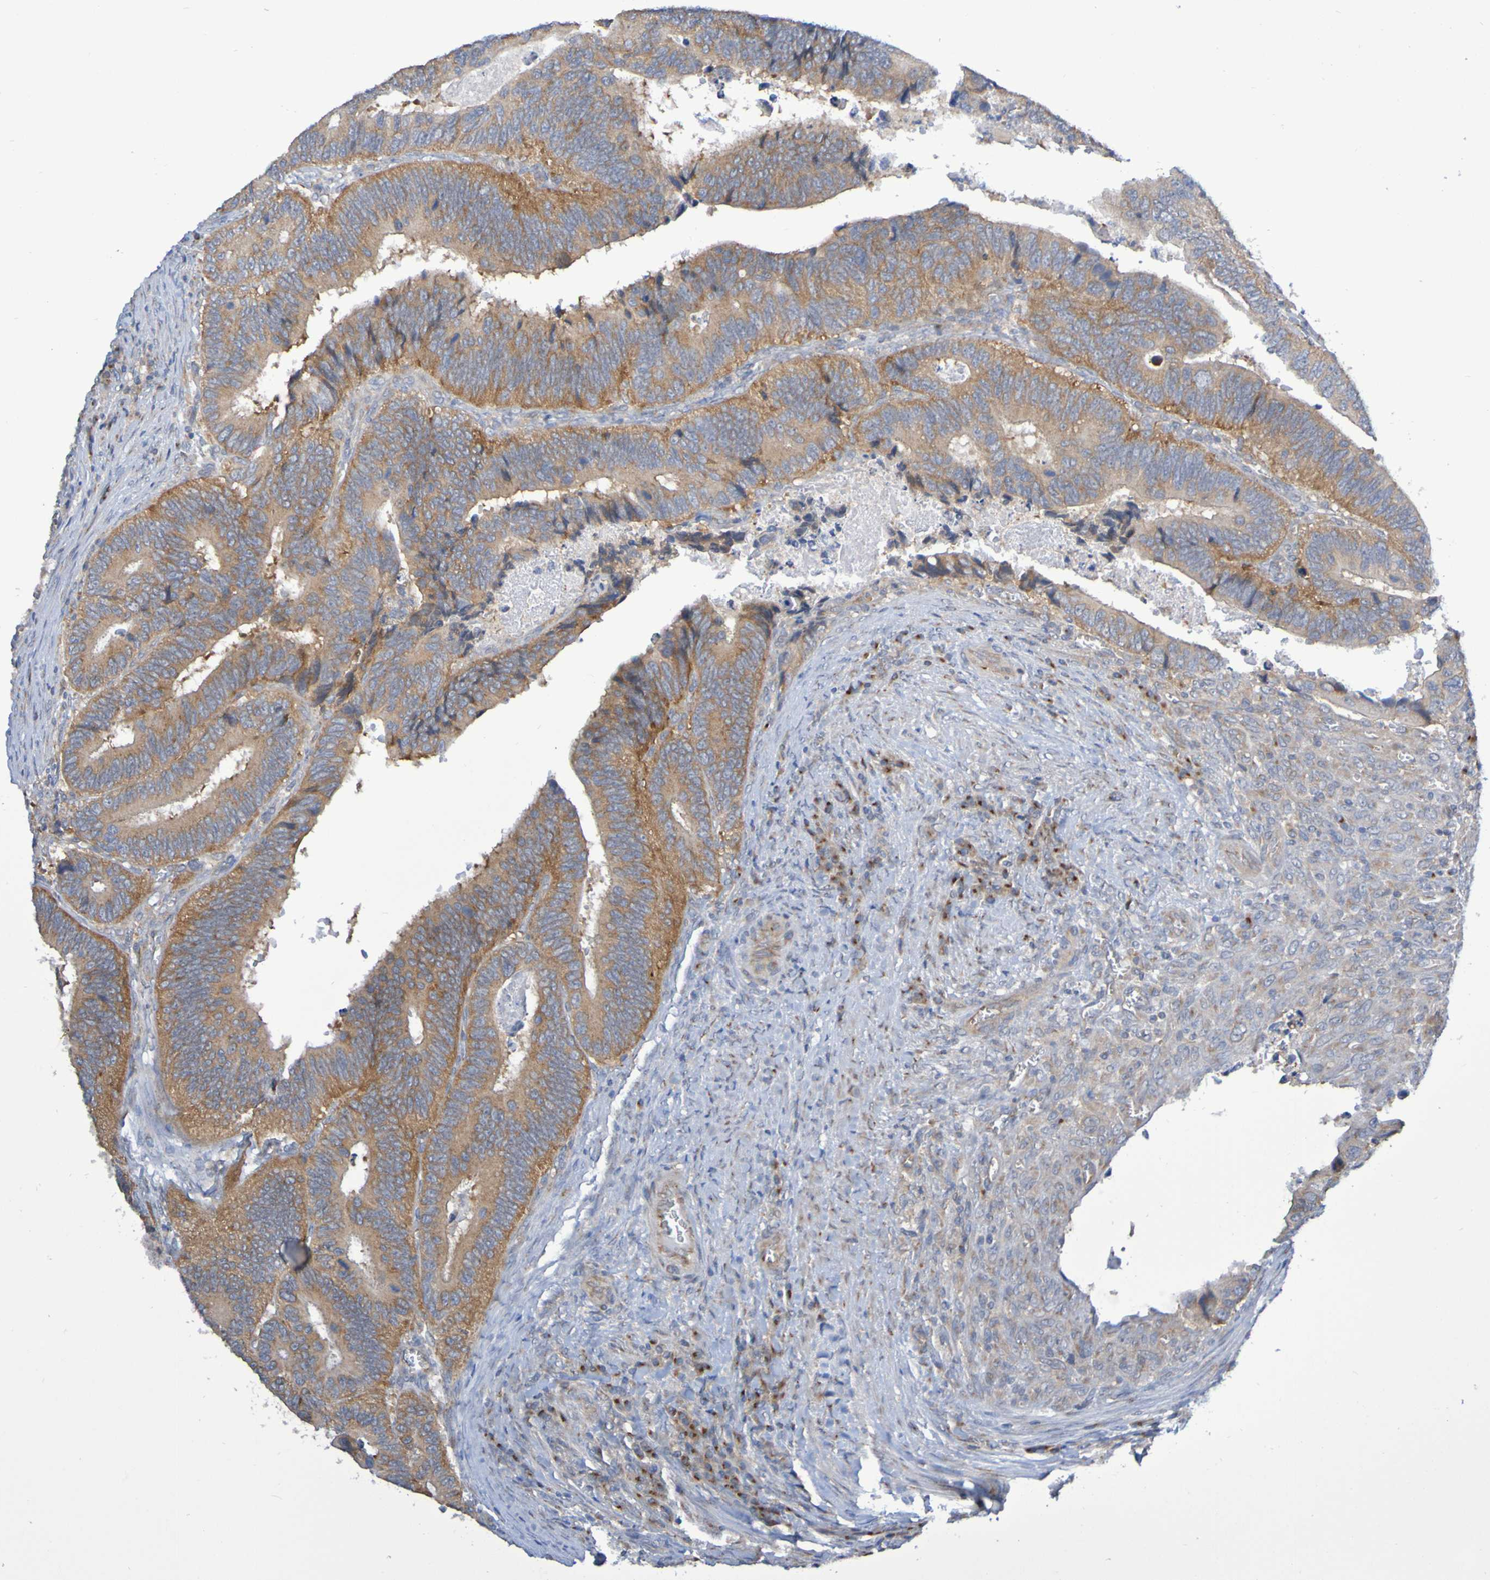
{"staining": {"intensity": "strong", "quantity": ">75%", "location": "cytoplasmic/membranous"}, "tissue": "colorectal cancer", "cell_type": "Tumor cells", "image_type": "cancer", "snomed": [{"axis": "morphology", "description": "Inflammation, NOS"}, {"axis": "morphology", "description": "Adenocarcinoma, NOS"}, {"axis": "topography", "description": "Colon"}], "caption": "This is an image of immunohistochemistry staining of colorectal cancer (adenocarcinoma), which shows strong positivity in the cytoplasmic/membranous of tumor cells.", "gene": "LMBRD2", "patient": {"sex": "male", "age": 72}}